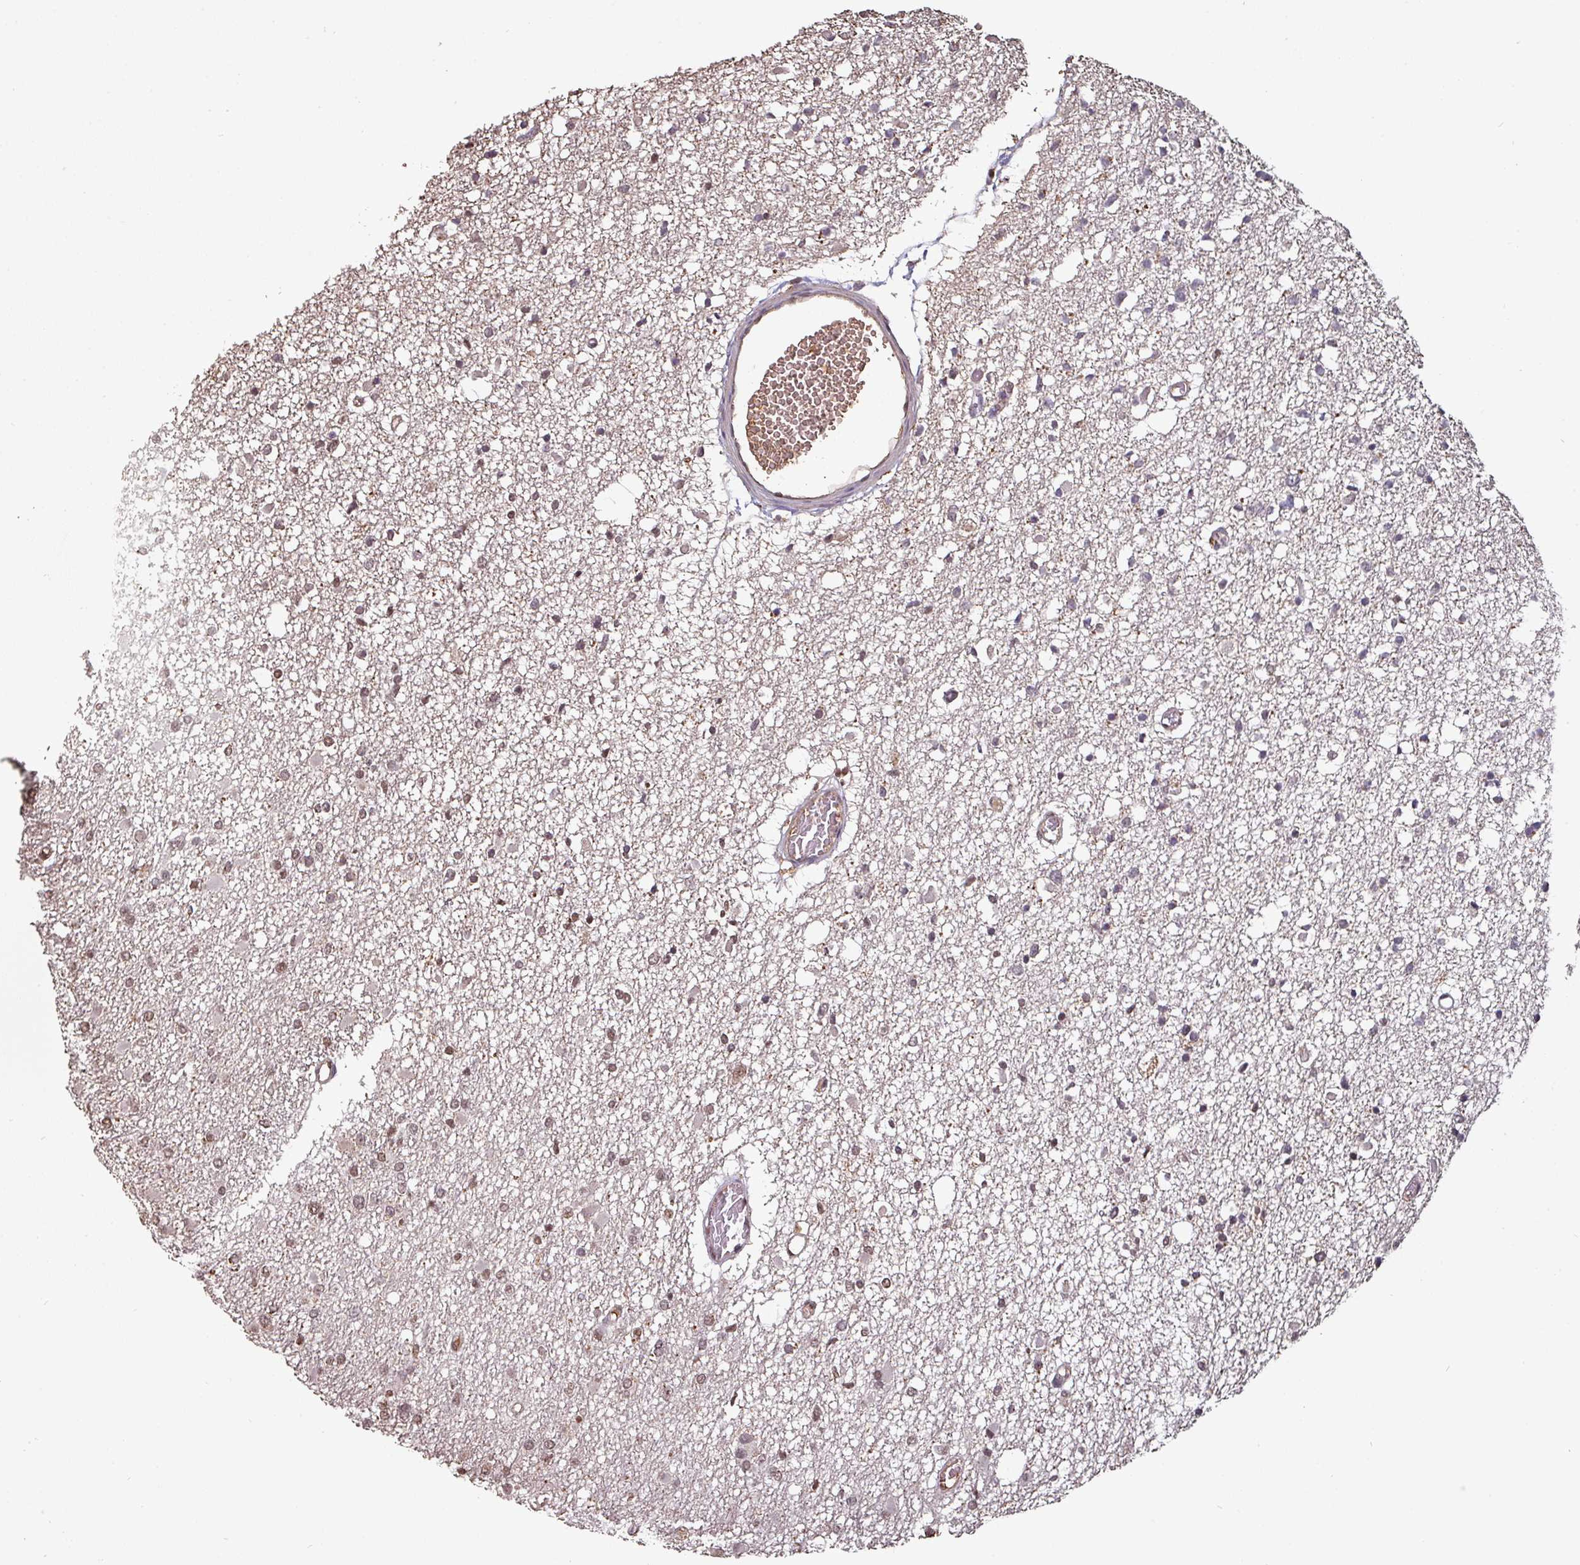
{"staining": {"intensity": "moderate", "quantity": "25%-75%", "location": "nuclear"}, "tissue": "glioma", "cell_type": "Tumor cells", "image_type": "cancer", "snomed": [{"axis": "morphology", "description": "Glioma, malignant, Low grade"}, {"axis": "topography", "description": "Brain"}], "caption": "Immunohistochemistry photomicrograph of human low-grade glioma (malignant) stained for a protein (brown), which exhibits medium levels of moderate nuclear expression in approximately 25%-75% of tumor cells.", "gene": "POLD1", "patient": {"sex": "female", "age": 22}}